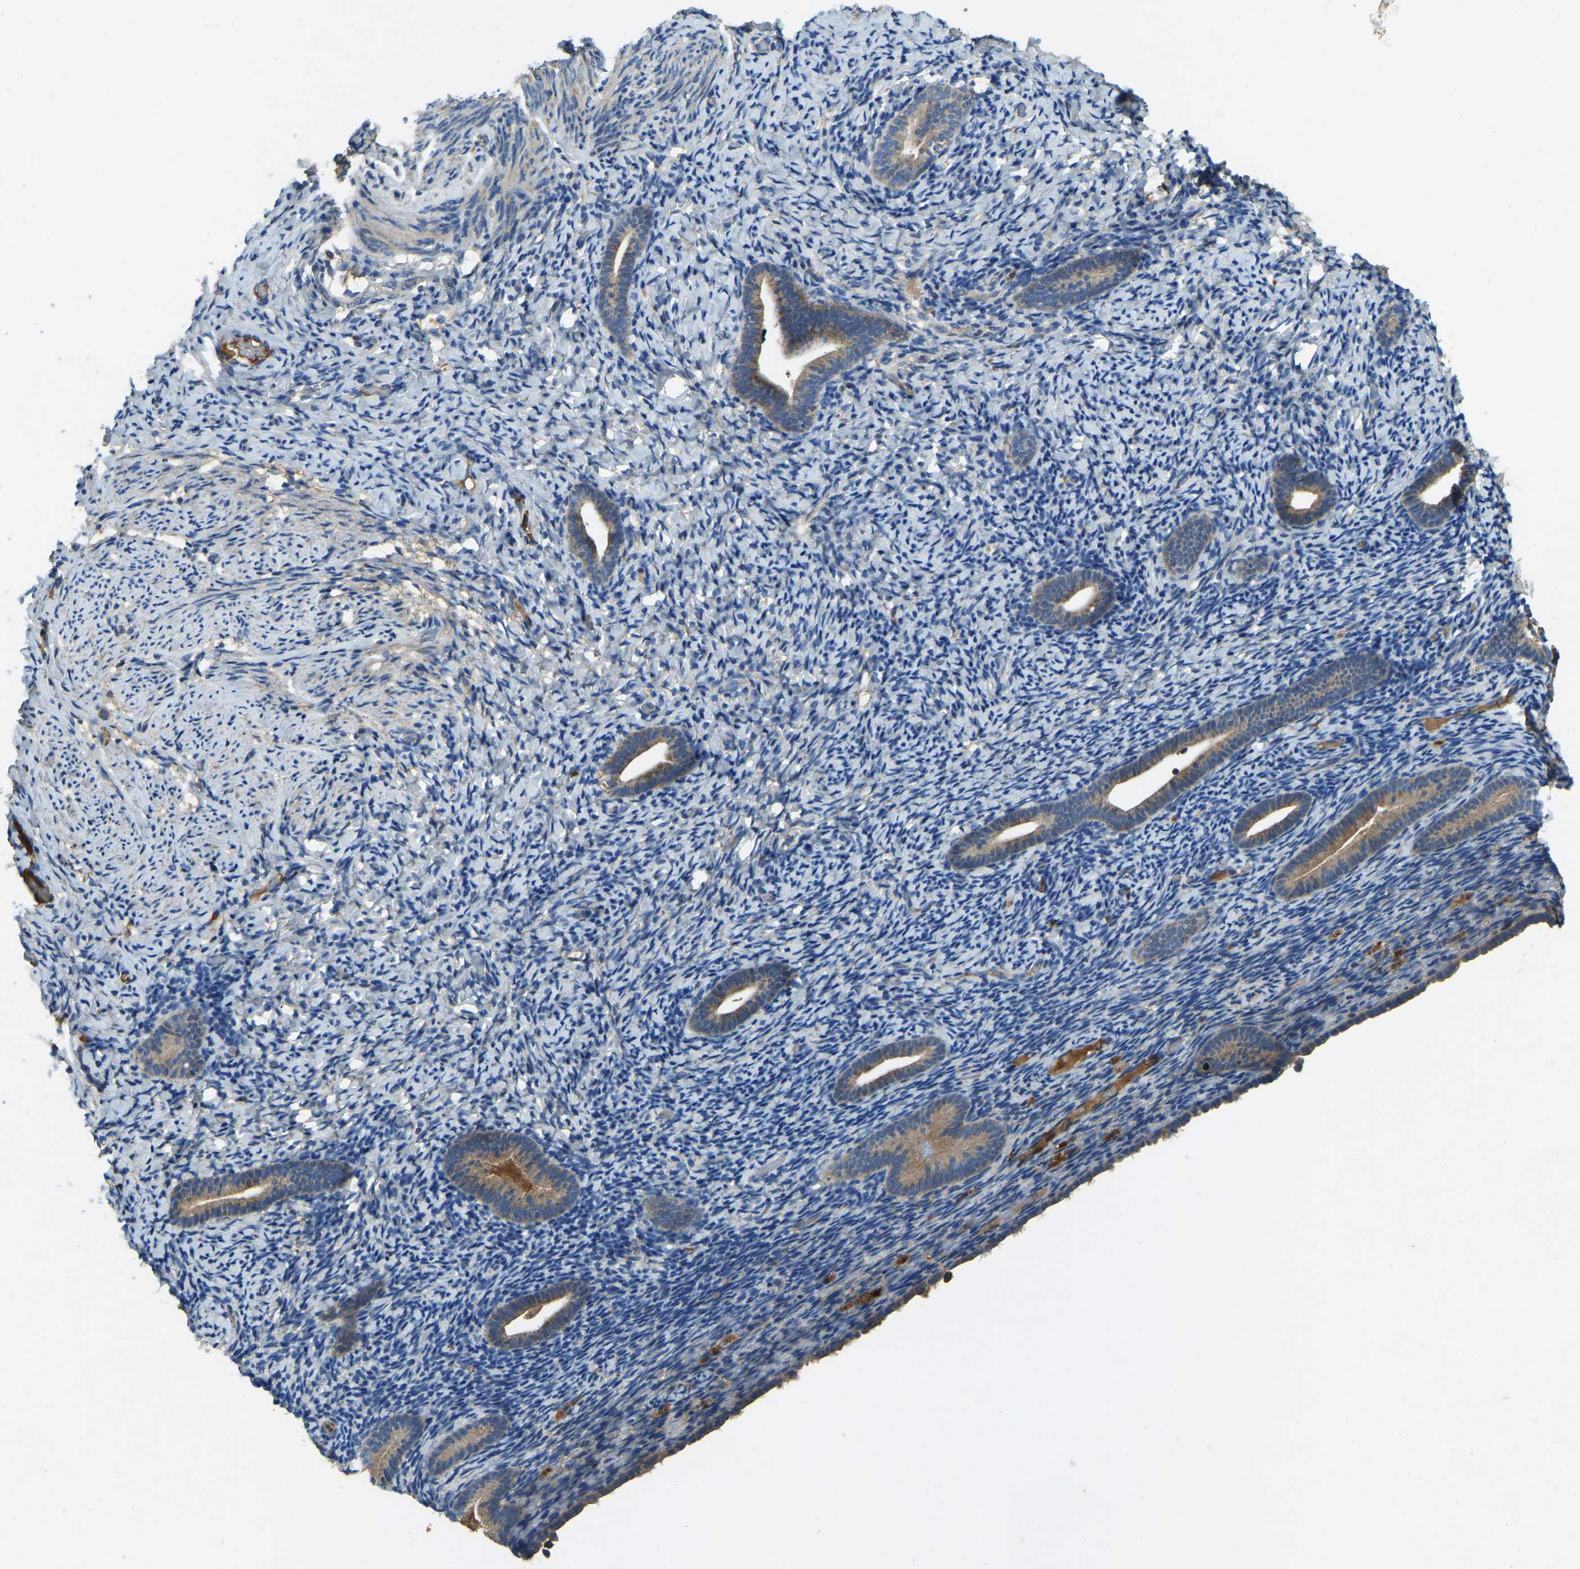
{"staining": {"intensity": "weak", "quantity": "<25%", "location": "cytoplasmic/membranous"}, "tissue": "endometrium", "cell_type": "Cells in endometrial stroma", "image_type": "normal", "snomed": [{"axis": "morphology", "description": "Normal tissue, NOS"}, {"axis": "topography", "description": "Endometrium"}], "caption": "This is an immunohistochemistry photomicrograph of unremarkable human endometrium. There is no staining in cells in endometrial stroma.", "gene": "ATP8B1", "patient": {"sex": "female", "age": 51}}